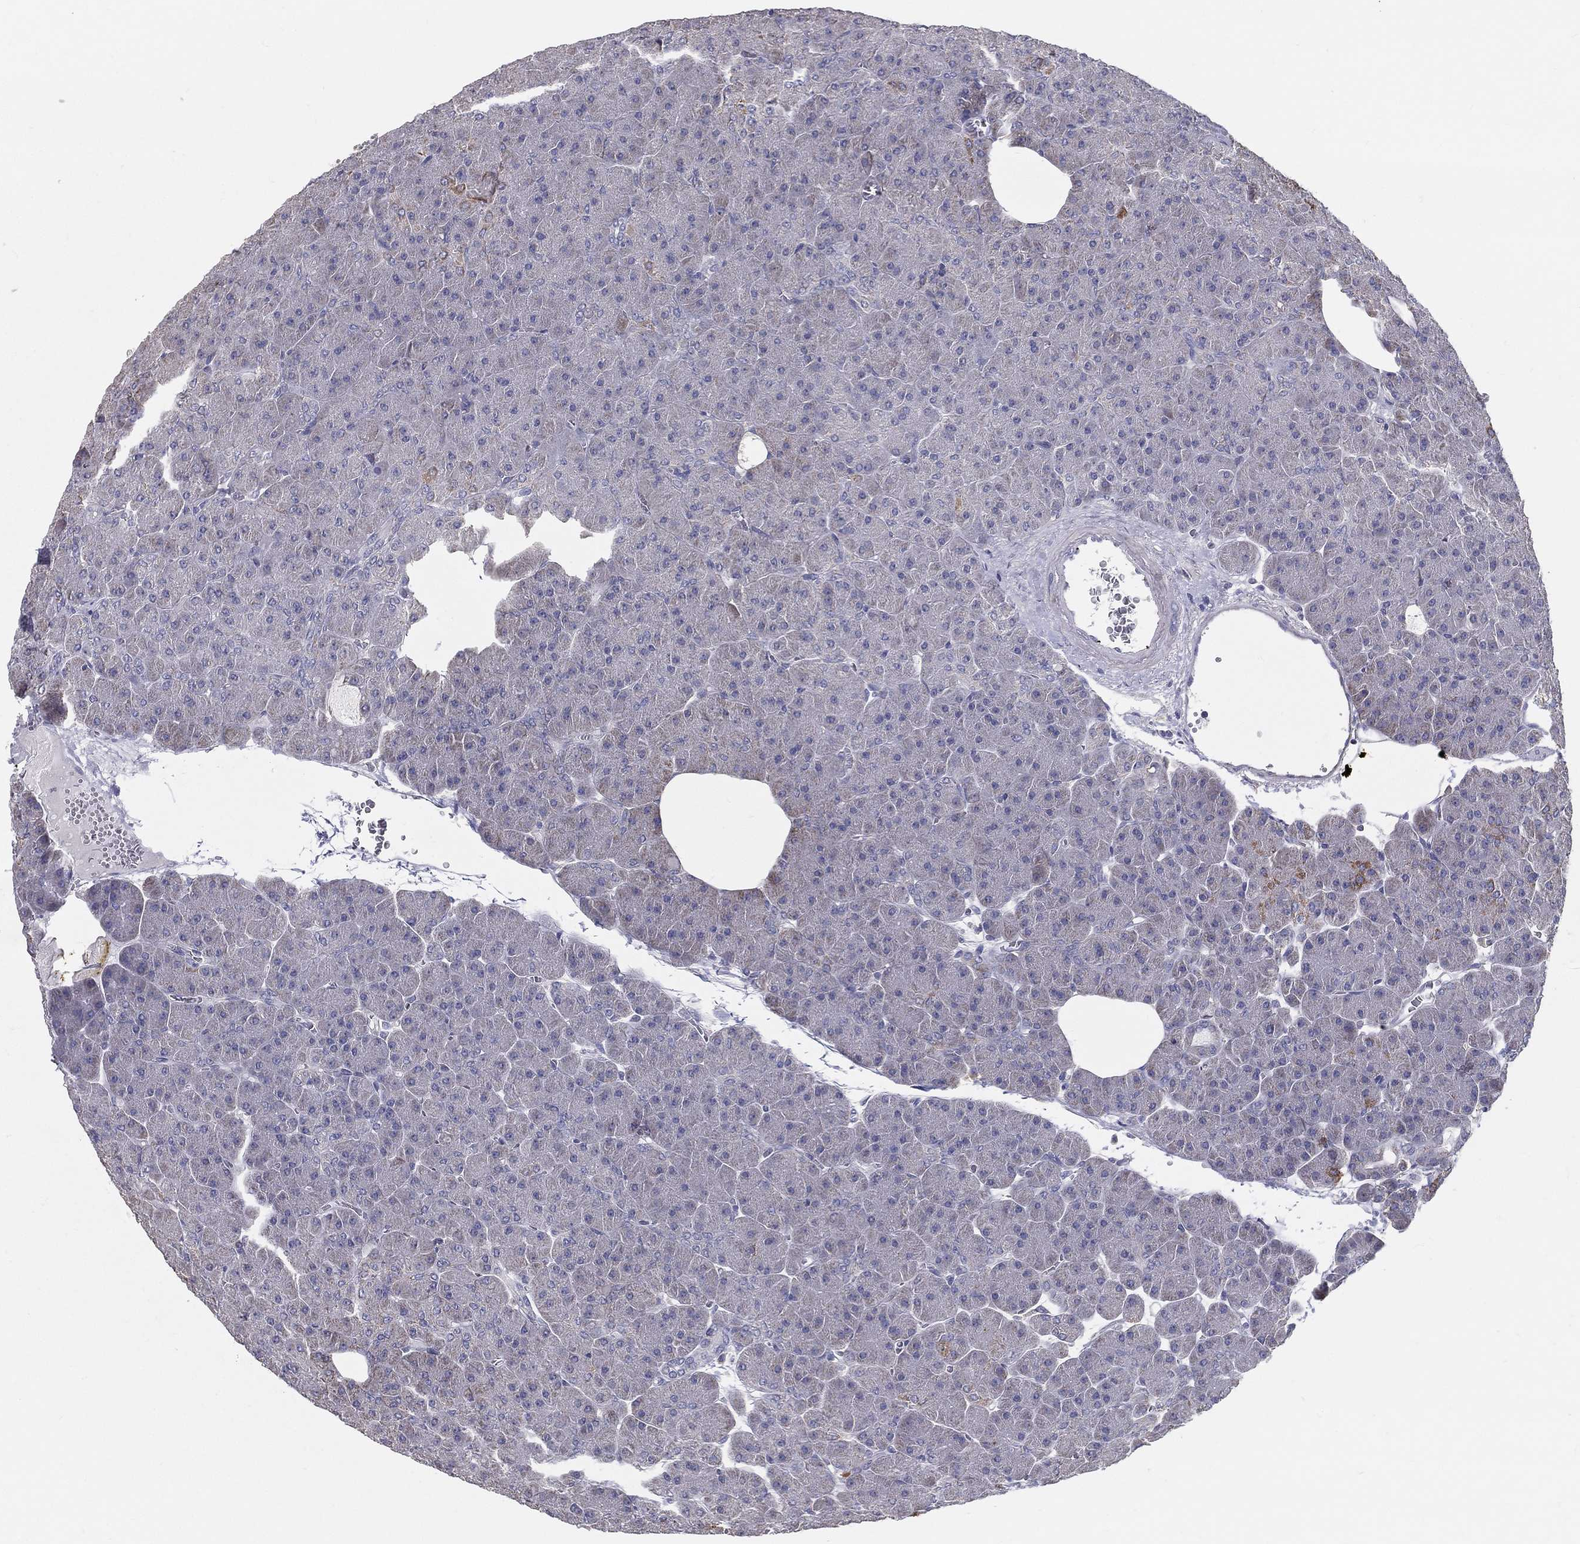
{"staining": {"intensity": "moderate", "quantity": "<25%", "location": "cytoplasmic/membranous"}, "tissue": "pancreas", "cell_type": "Exocrine glandular cells", "image_type": "normal", "snomed": [{"axis": "morphology", "description": "Normal tissue, NOS"}, {"axis": "topography", "description": "Pancreas"}], "caption": "A low amount of moderate cytoplasmic/membranous expression is identified in about <25% of exocrine glandular cells in unremarkable pancreas. (brown staining indicates protein expression, while blue staining denotes nuclei).", "gene": "PCSK1", "patient": {"sex": "male", "age": 61}}